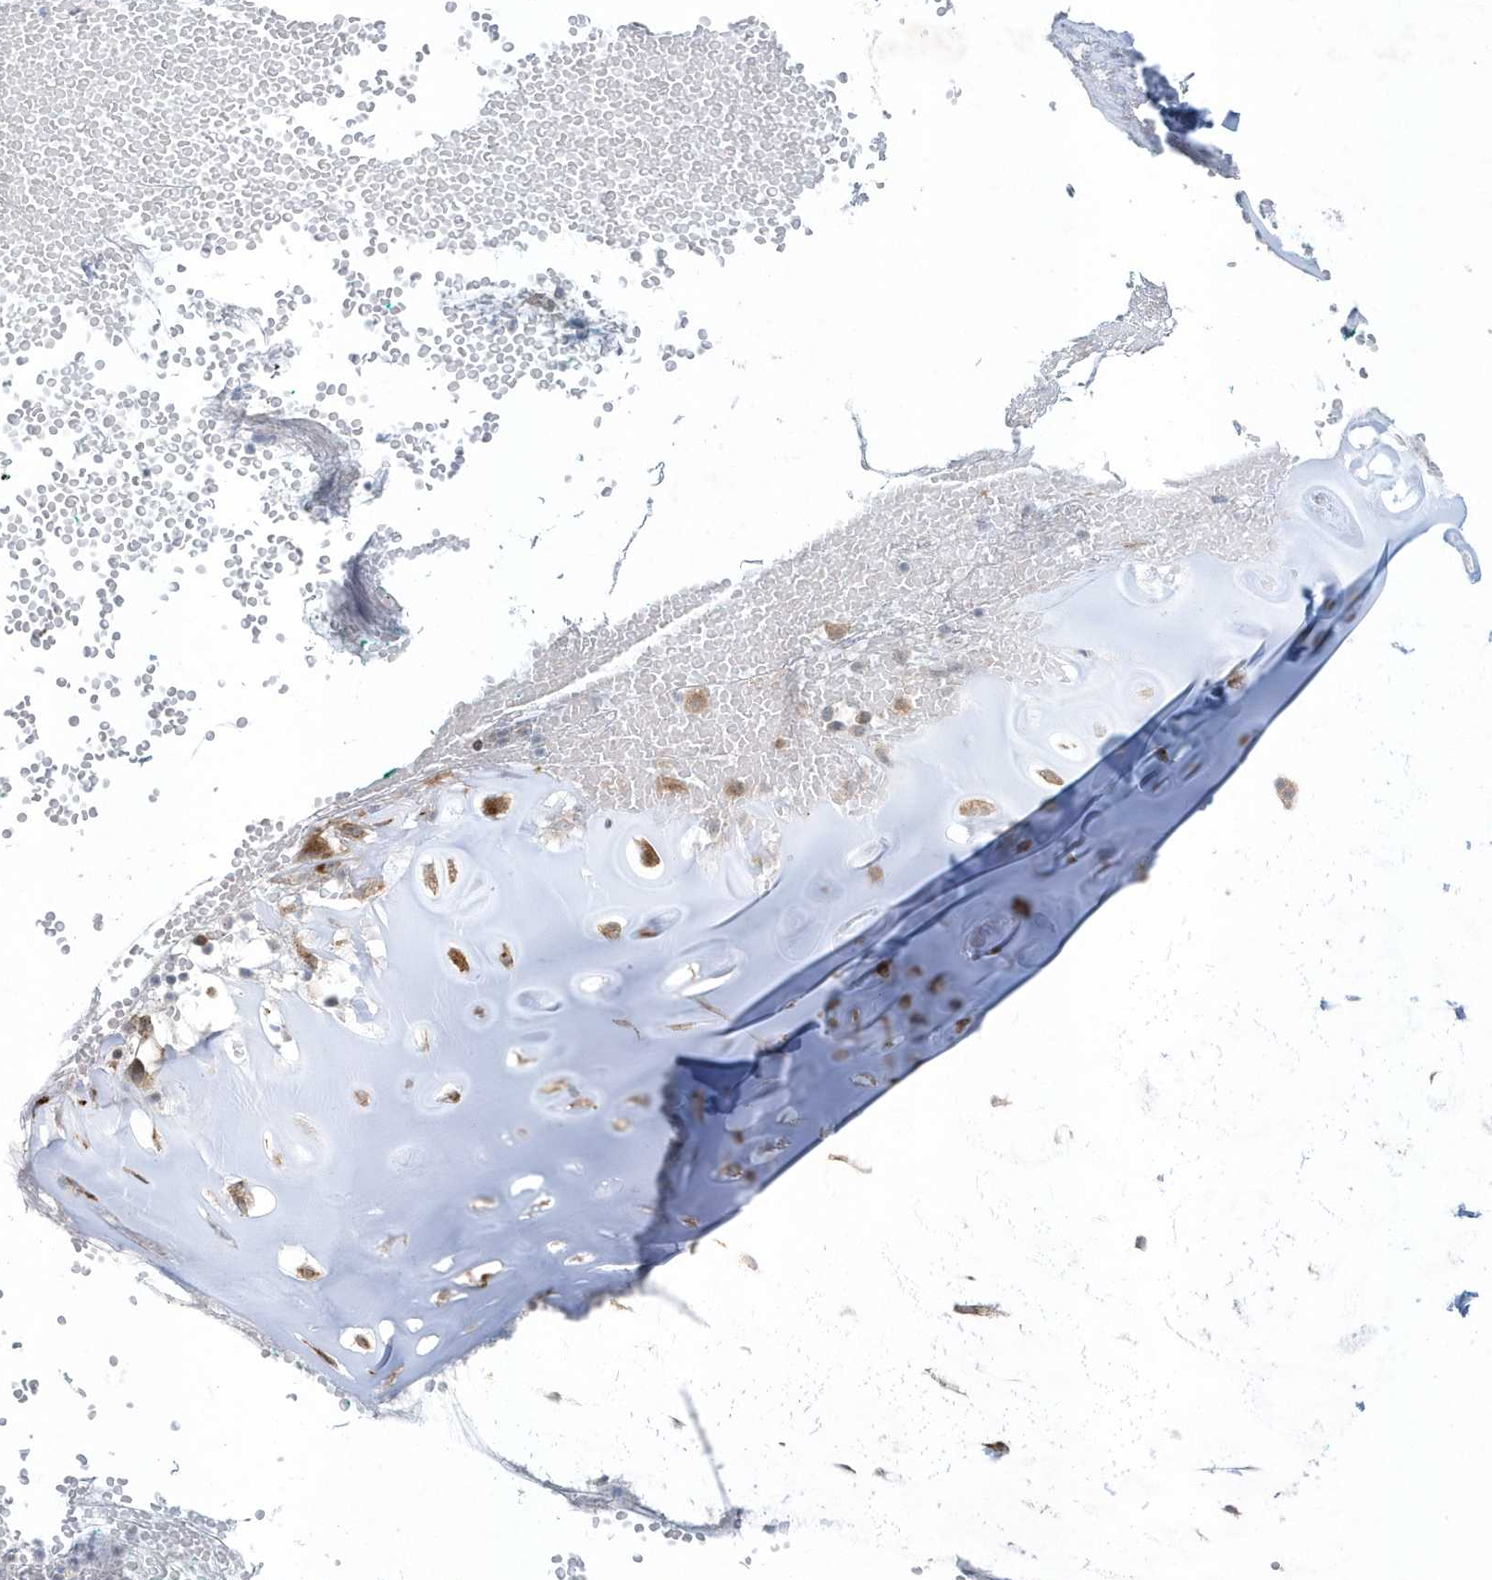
{"staining": {"intensity": "moderate", "quantity": ">75%", "location": "cytoplasmic/membranous,nuclear"}, "tissue": "soft tissue", "cell_type": "Chondrocytes", "image_type": "normal", "snomed": [{"axis": "morphology", "description": "Normal tissue, NOS"}, {"axis": "morphology", "description": "Basal cell carcinoma"}, {"axis": "topography", "description": "Cartilage tissue"}, {"axis": "topography", "description": "Nasopharynx"}, {"axis": "topography", "description": "Oral tissue"}], "caption": "Soft tissue stained with IHC shows moderate cytoplasmic/membranous,nuclear positivity in about >75% of chondrocytes. The staining is performed using DAB (3,3'-diaminobenzidine) brown chromogen to label protein expression. The nuclei are counter-stained blue using hematoxylin.", "gene": "FAM98A", "patient": {"sex": "female", "age": 77}}